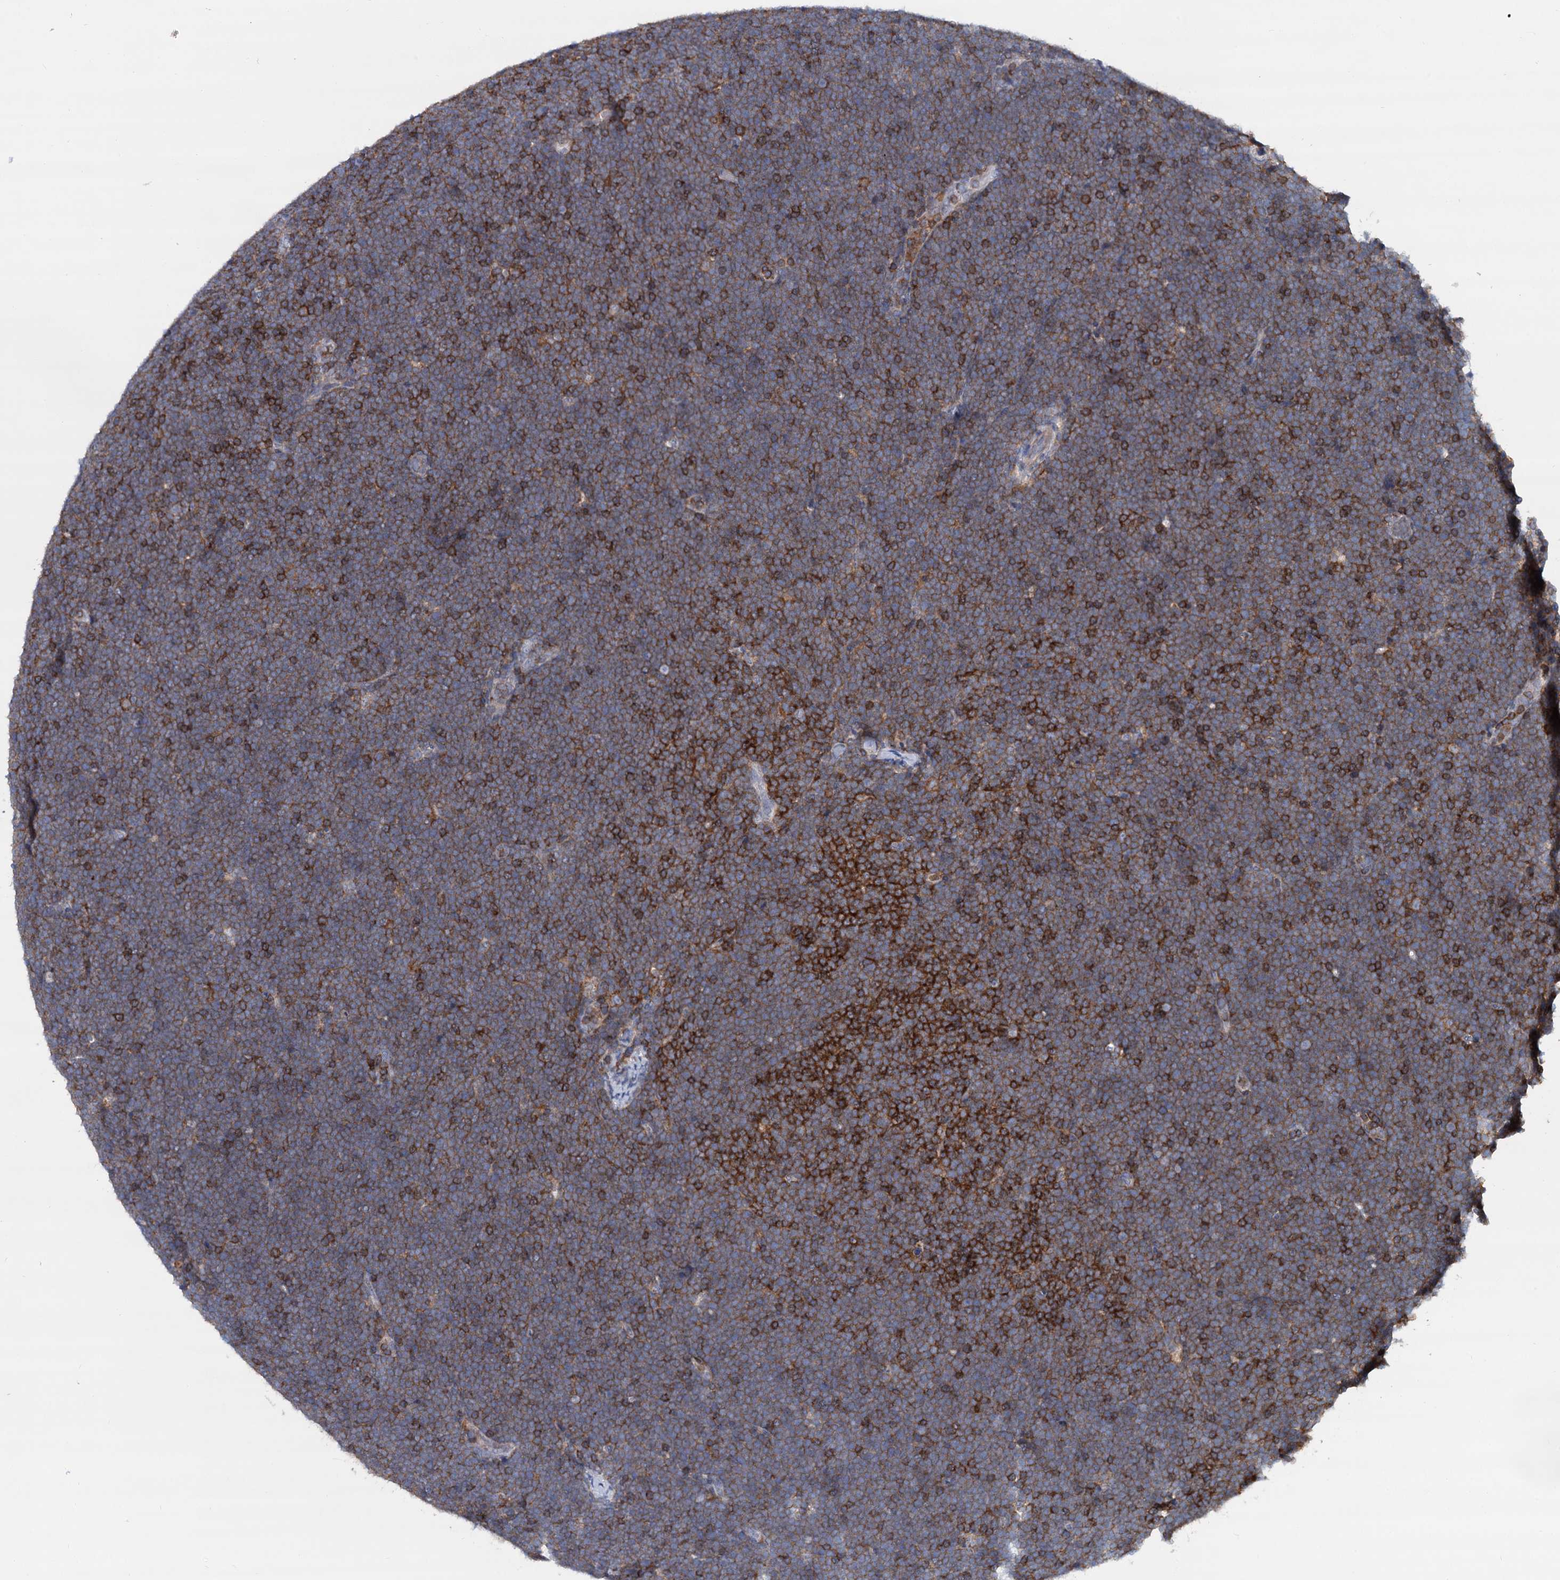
{"staining": {"intensity": "strong", "quantity": "25%-75%", "location": "cytoplasmic/membranous"}, "tissue": "lymphoma", "cell_type": "Tumor cells", "image_type": "cancer", "snomed": [{"axis": "morphology", "description": "Malignant lymphoma, non-Hodgkin's type, High grade"}, {"axis": "topography", "description": "Lymph node"}], "caption": "Approximately 25%-75% of tumor cells in high-grade malignant lymphoma, non-Hodgkin's type exhibit strong cytoplasmic/membranous protein staining as visualized by brown immunohistochemical staining.", "gene": "LRCH4", "patient": {"sex": "male", "age": 13}}